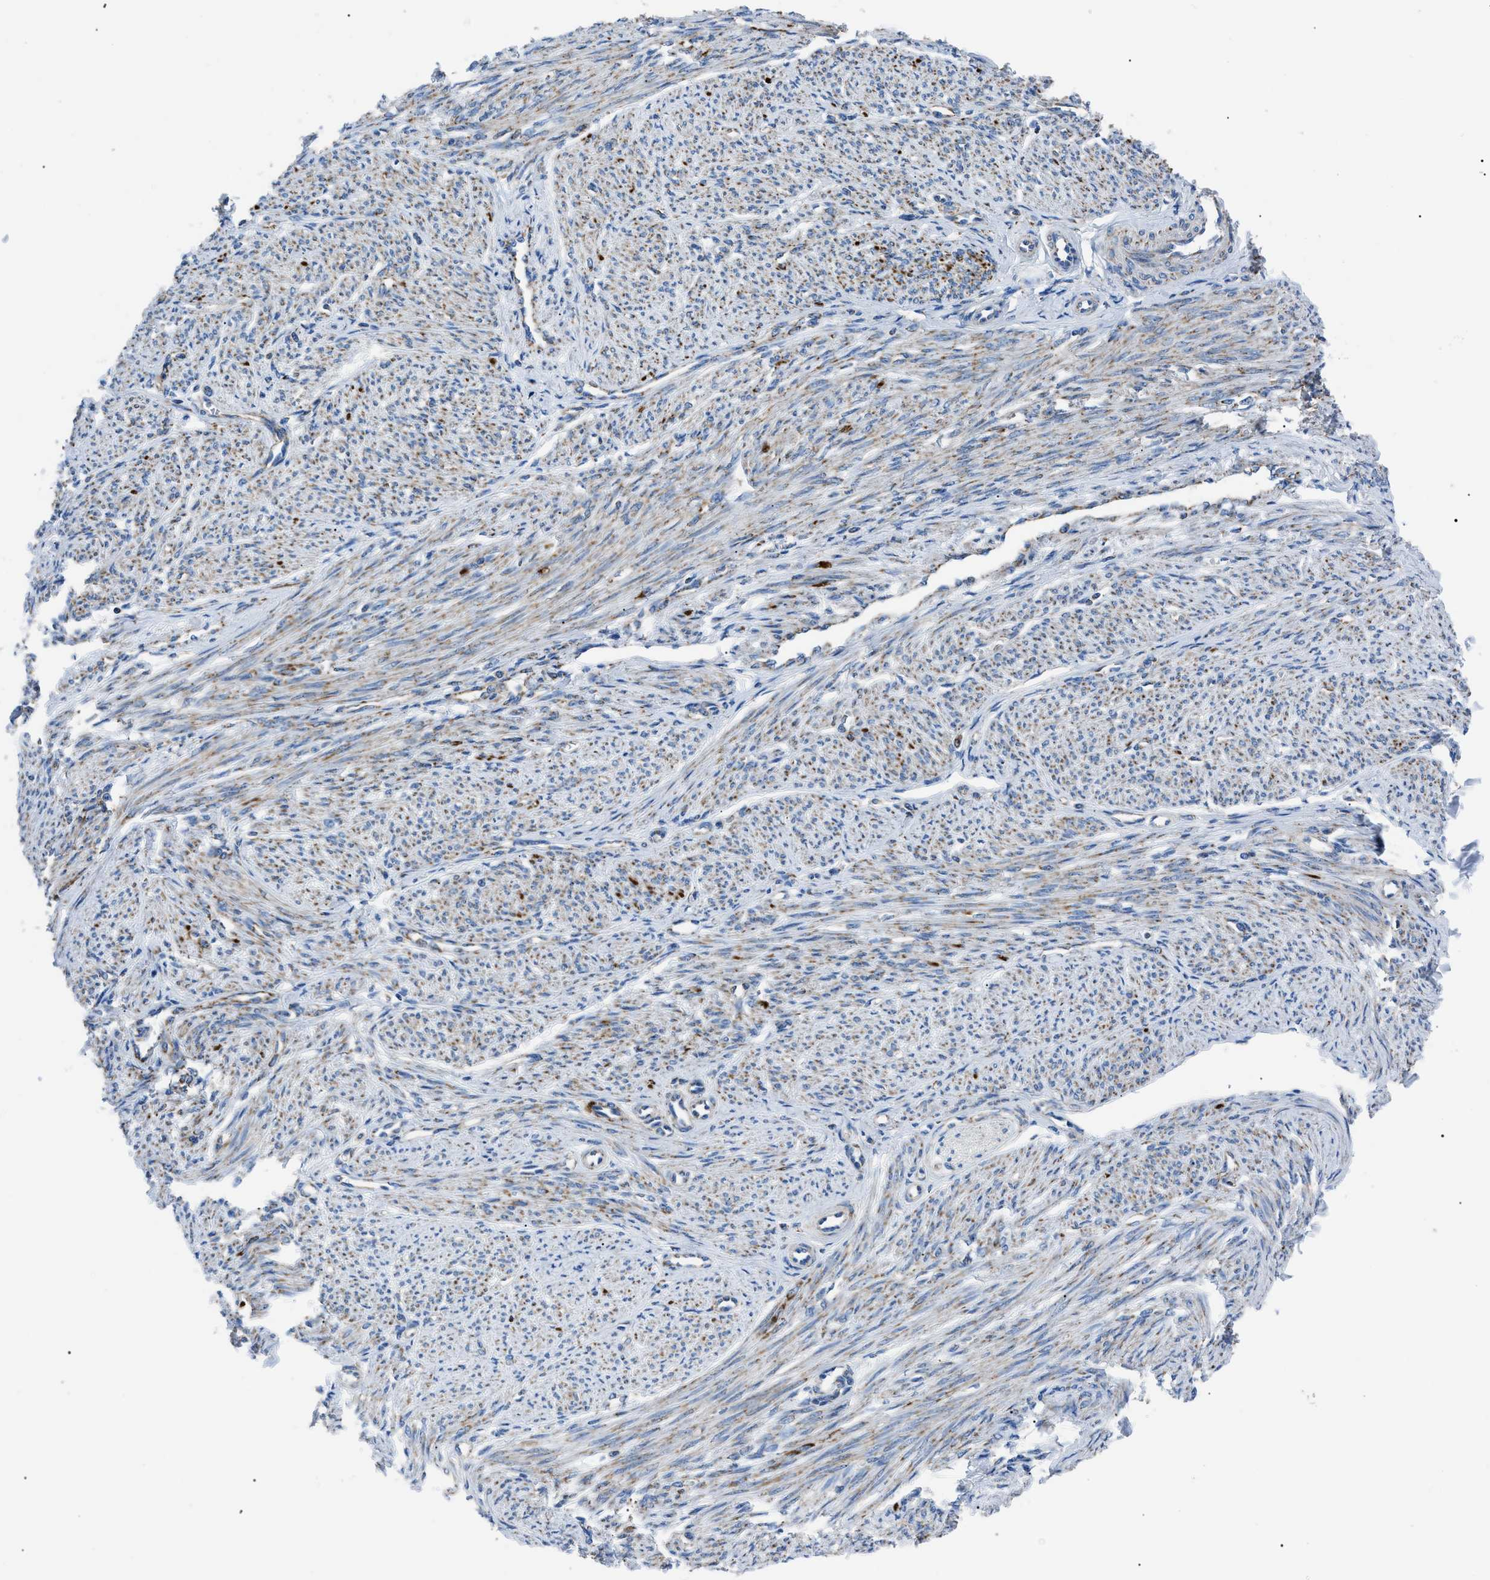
{"staining": {"intensity": "moderate", "quantity": "25%-75%", "location": "cytoplasmic/membranous"}, "tissue": "smooth muscle", "cell_type": "Smooth muscle cells", "image_type": "normal", "snomed": [{"axis": "morphology", "description": "Normal tissue, NOS"}, {"axis": "topography", "description": "Smooth muscle"}], "caption": "A brown stain labels moderate cytoplasmic/membranous positivity of a protein in smooth muscle cells of benign smooth muscle. Ihc stains the protein in brown and the nuclei are stained blue.", "gene": "PHB2", "patient": {"sex": "female", "age": 65}}